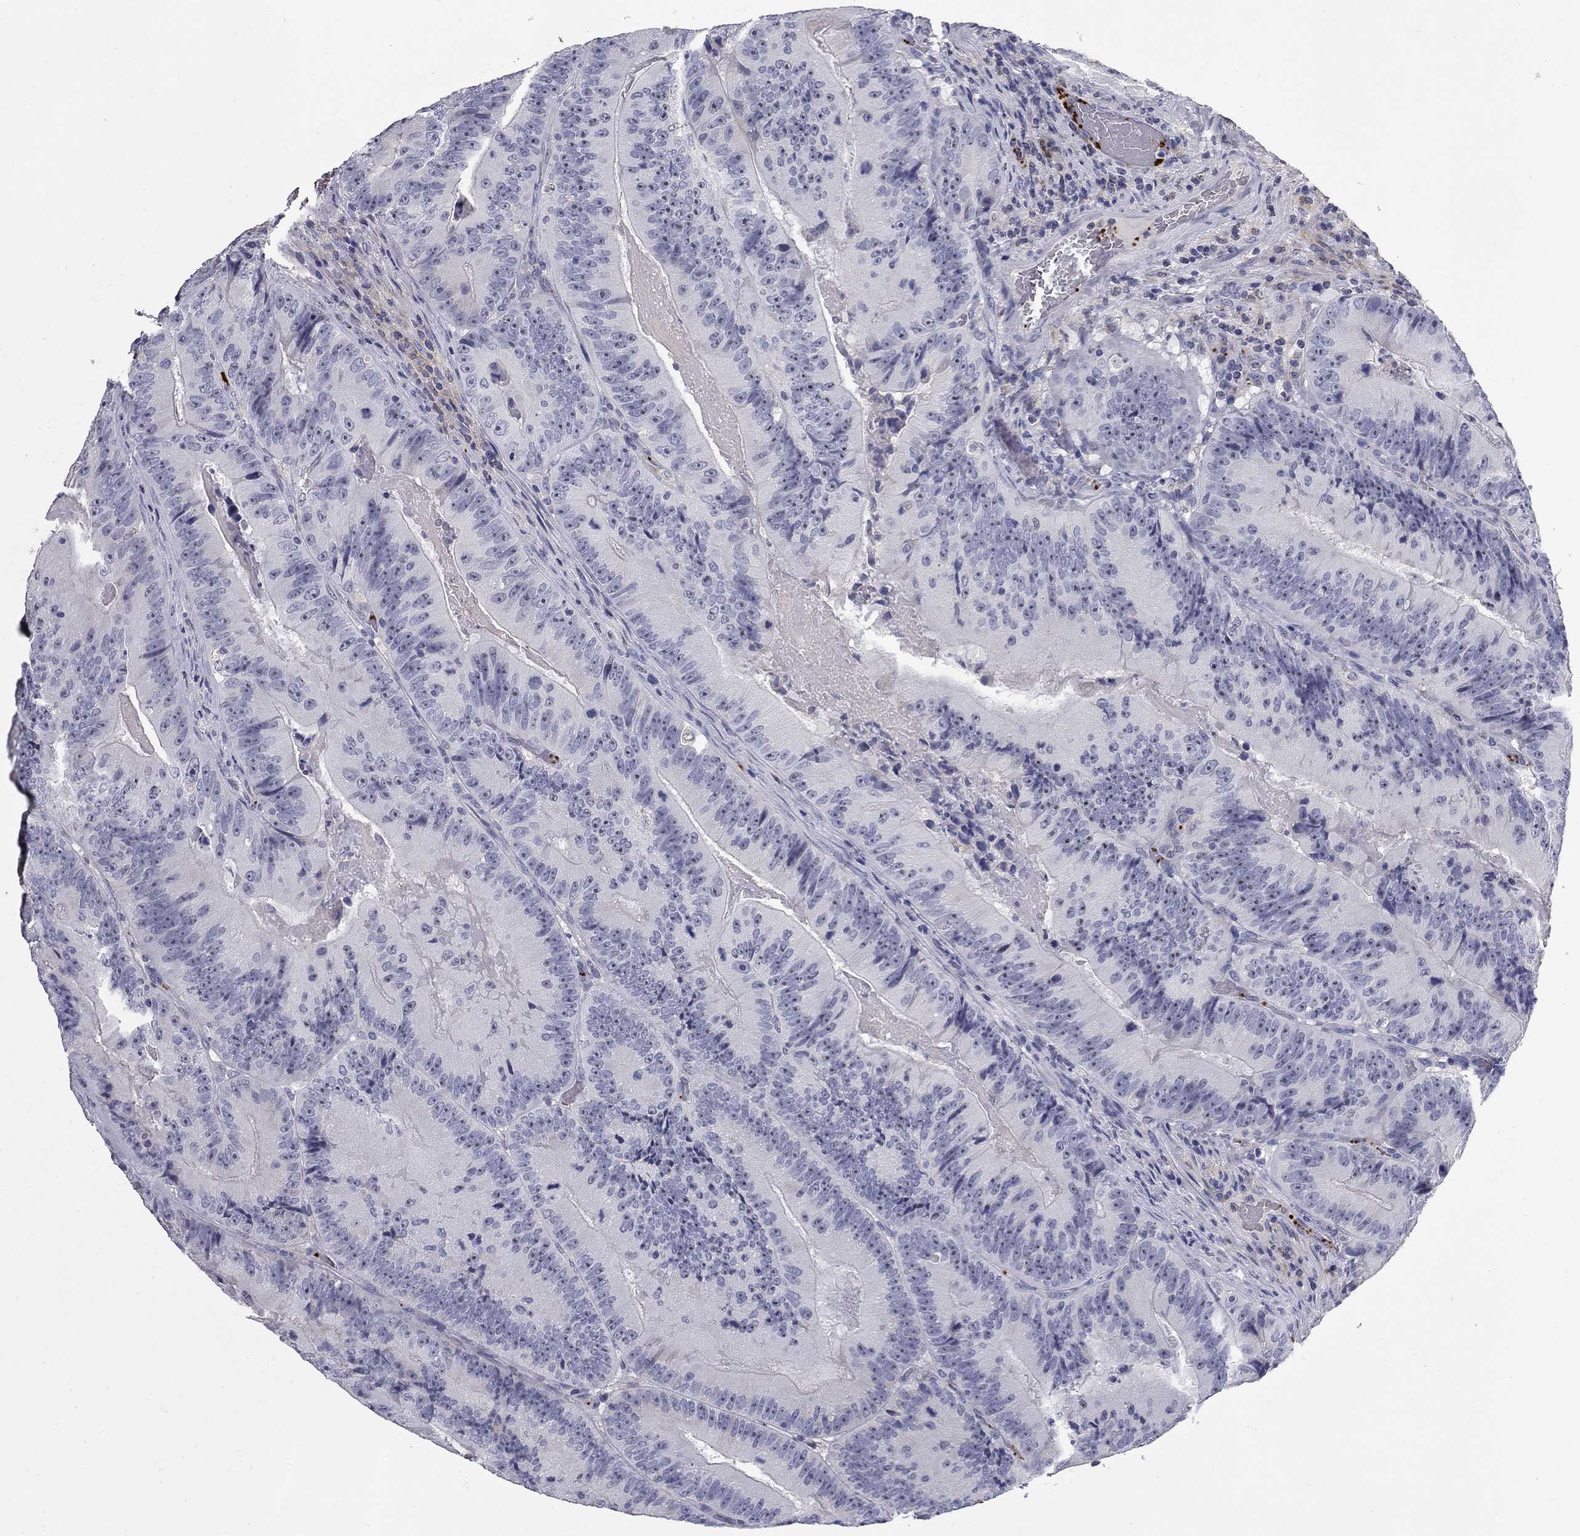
{"staining": {"intensity": "negative", "quantity": "none", "location": "none"}, "tissue": "colorectal cancer", "cell_type": "Tumor cells", "image_type": "cancer", "snomed": [{"axis": "morphology", "description": "Adenocarcinoma, NOS"}, {"axis": "topography", "description": "Colon"}], "caption": "There is no significant positivity in tumor cells of colorectal adenocarcinoma. (Brightfield microscopy of DAB (3,3'-diaminobenzidine) immunohistochemistry (IHC) at high magnification).", "gene": "PLEK", "patient": {"sex": "female", "age": 86}}